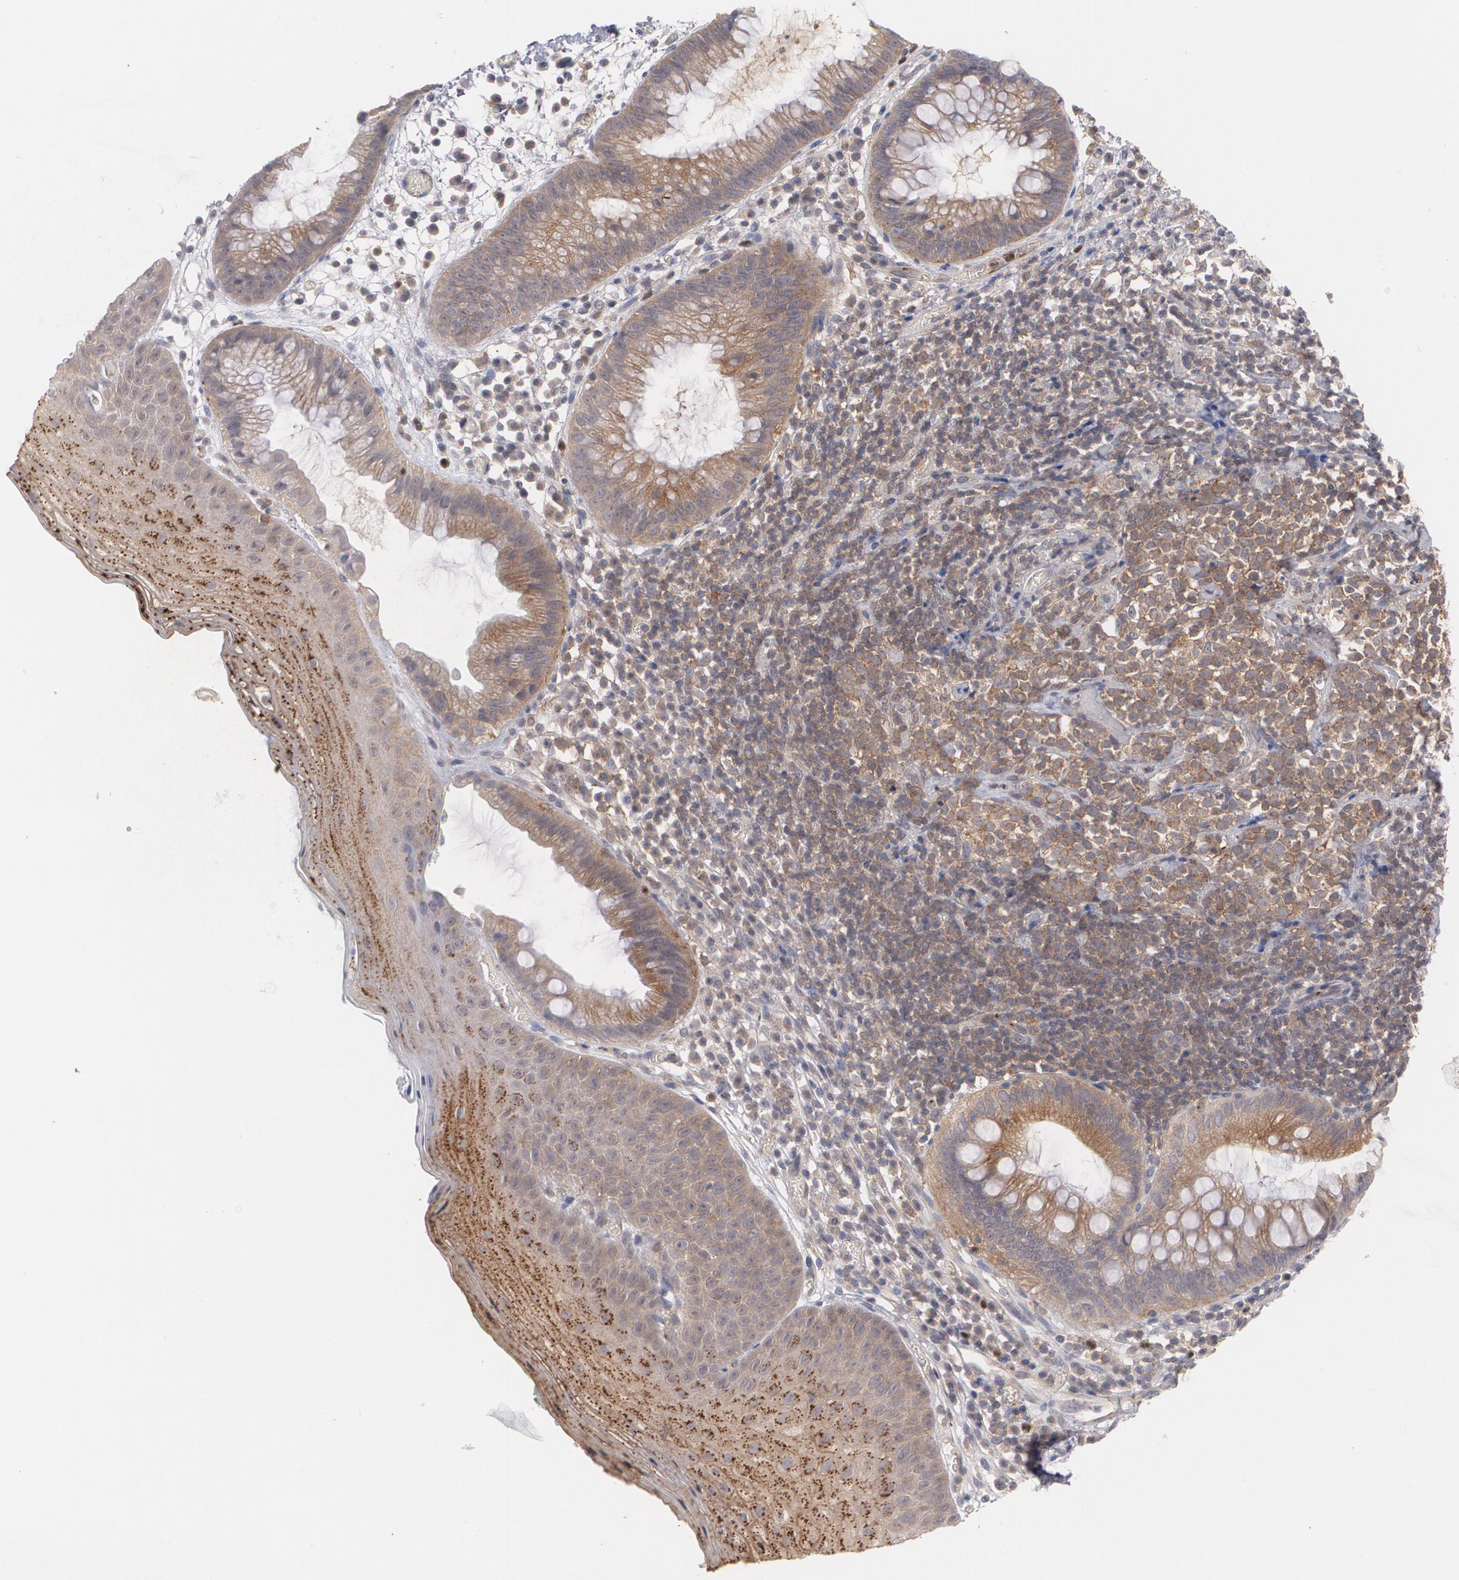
{"staining": {"intensity": "moderate", "quantity": "<25%", "location": "cytoplasmic/membranous"}, "tissue": "skin", "cell_type": "Epidermal cells", "image_type": "normal", "snomed": [{"axis": "morphology", "description": "Normal tissue, NOS"}, {"axis": "morphology", "description": "Hemorrhoids"}, {"axis": "morphology", "description": "Inflammation, NOS"}, {"axis": "topography", "description": "Anal"}], "caption": "The histopathology image reveals a brown stain indicating the presence of a protein in the cytoplasmic/membranous of epidermal cells in skin. The staining is performed using DAB brown chromogen to label protein expression. The nuclei are counter-stained blue using hematoxylin.", "gene": "HTT", "patient": {"sex": "male", "age": 60}}